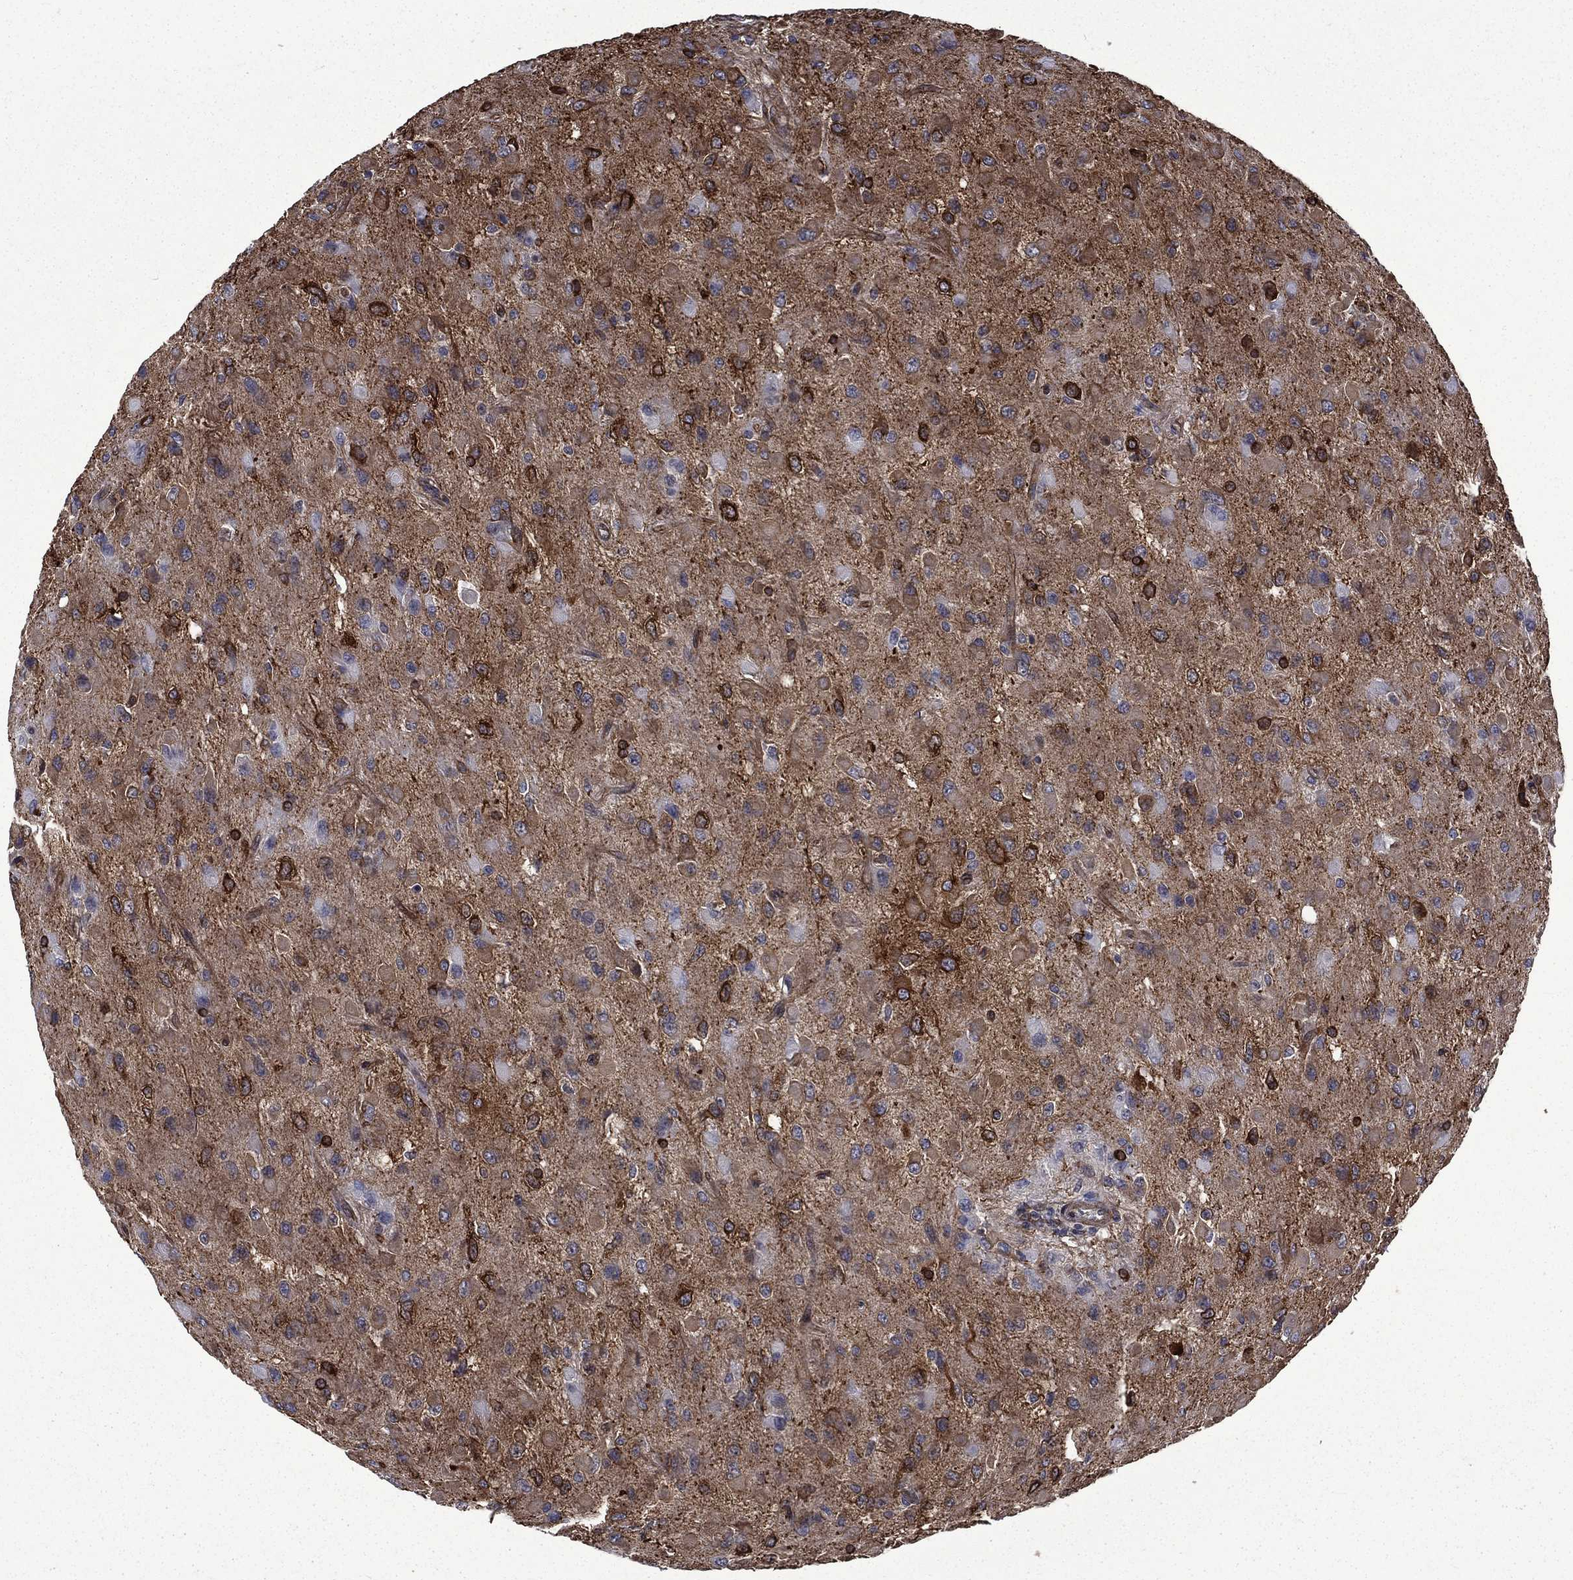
{"staining": {"intensity": "strong", "quantity": "25%-75%", "location": "cytoplasmic/membranous"}, "tissue": "glioma", "cell_type": "Tumor cells", "image_type": "cancer", "snomed": [{"axis": "morphology", "description": "Glioma, malignant, High grade"}, {"axis": "topography", "description": "Cerebral cortex"}], "caption": "Protein expression analysis of malignant glioma (high-grade) shows strong cytoplasmic/membranous positivity in about 25%-75% of tumor cells. (DAB IHC with brightfield microscopy, high magnification).", "gene": "PPFIBP1", "patient": {"sex": "male", "age": 35}}